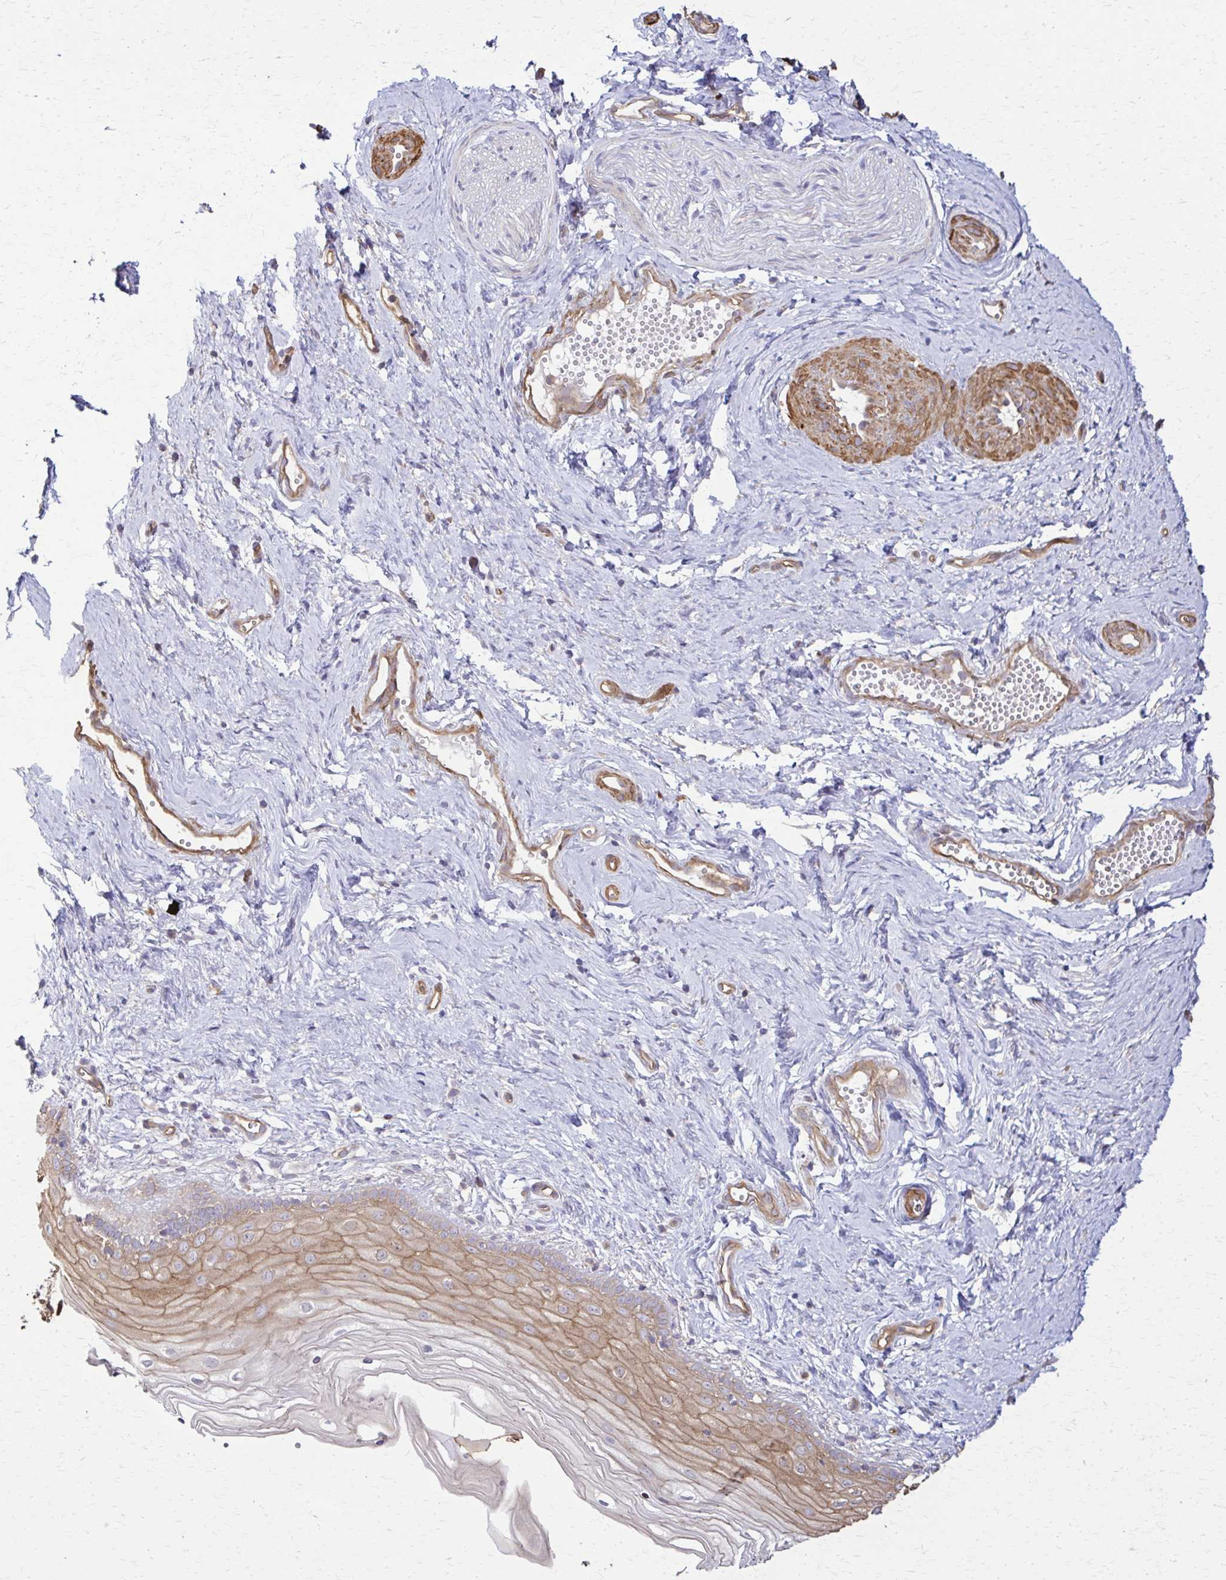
{"staining": {"intensity": "moderate", "quantity": "25%-75%", "location": "cytoplasmic/membranous"}, "tissue": "vagina", "cell_type": "Squamous epithelial cells", "image_type": "normal", "snomed": [{"axis": "morphology", "description": "Normal tissue, NOS"}, {"axis": "topography", "description": "Vagina"}], "caption": "This photomicrograph displays immunohistochemistry staining of unremarkable human vagina, with medium moderate cytoplasmic/membranous staining in approximately 25%-75% of squamous epithelial cells.", "gene": "DSP", "patient": {"sex": "female", "age": 38}}